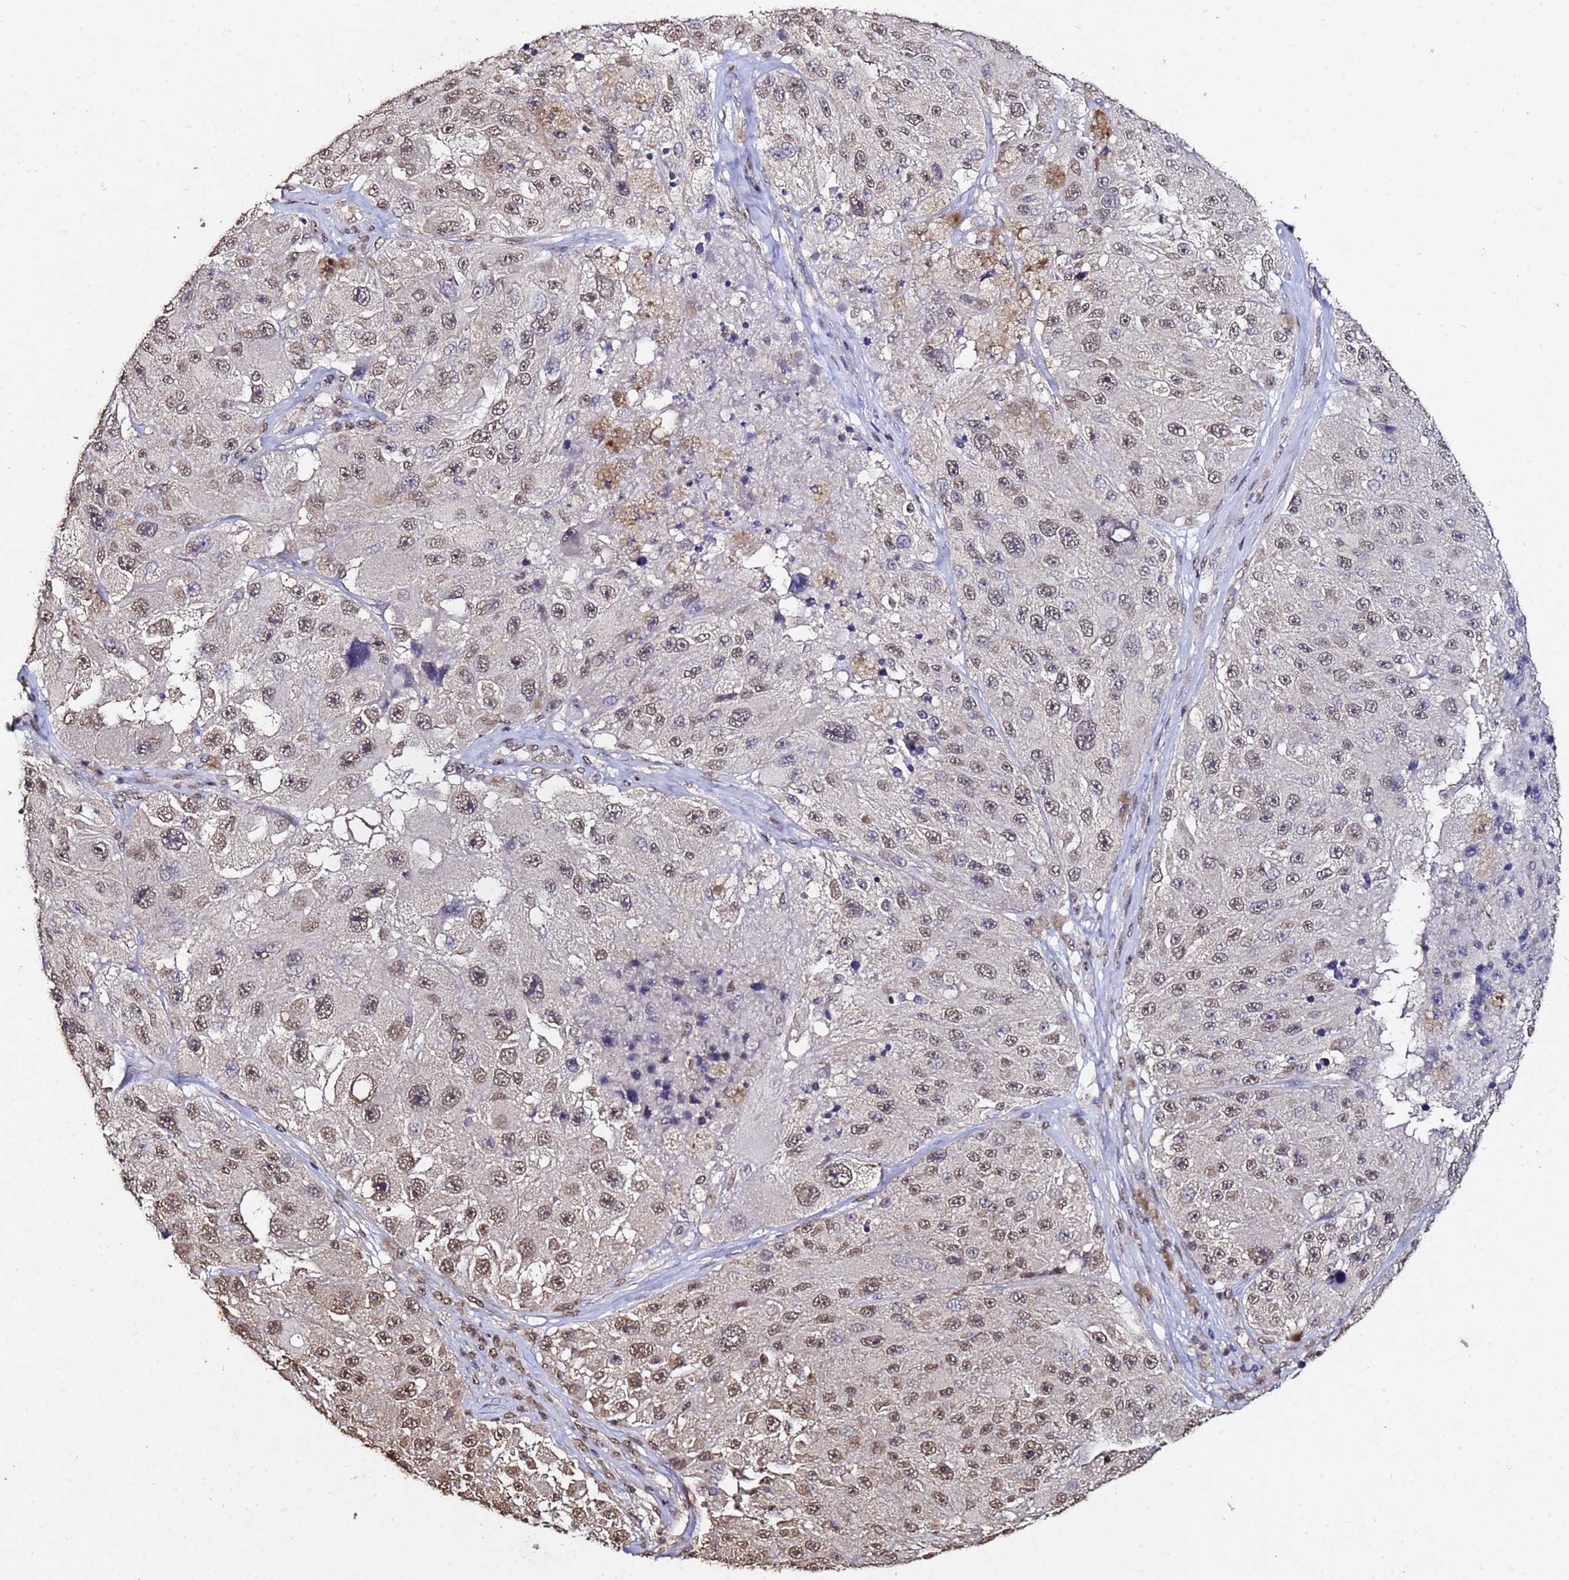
{"staining": {"intensity": "moderate", "quantity": ">75%", "location": "nuclear"}, "tissue": "melanoma", "cell_type": "Tumor cells", "image_type": "cancer", "snomed": [{"axis": "morphology", "description": "Malignant melanoma, Metastatic site"}, {"axis": "topography", "description": "Lymph node"}], "caption": "Human melanoma stained with a protein marker exhibits moderate staining in tumor cells.", "gene": "MYOCD", "patient": {"sex": "male", "age": 62}}